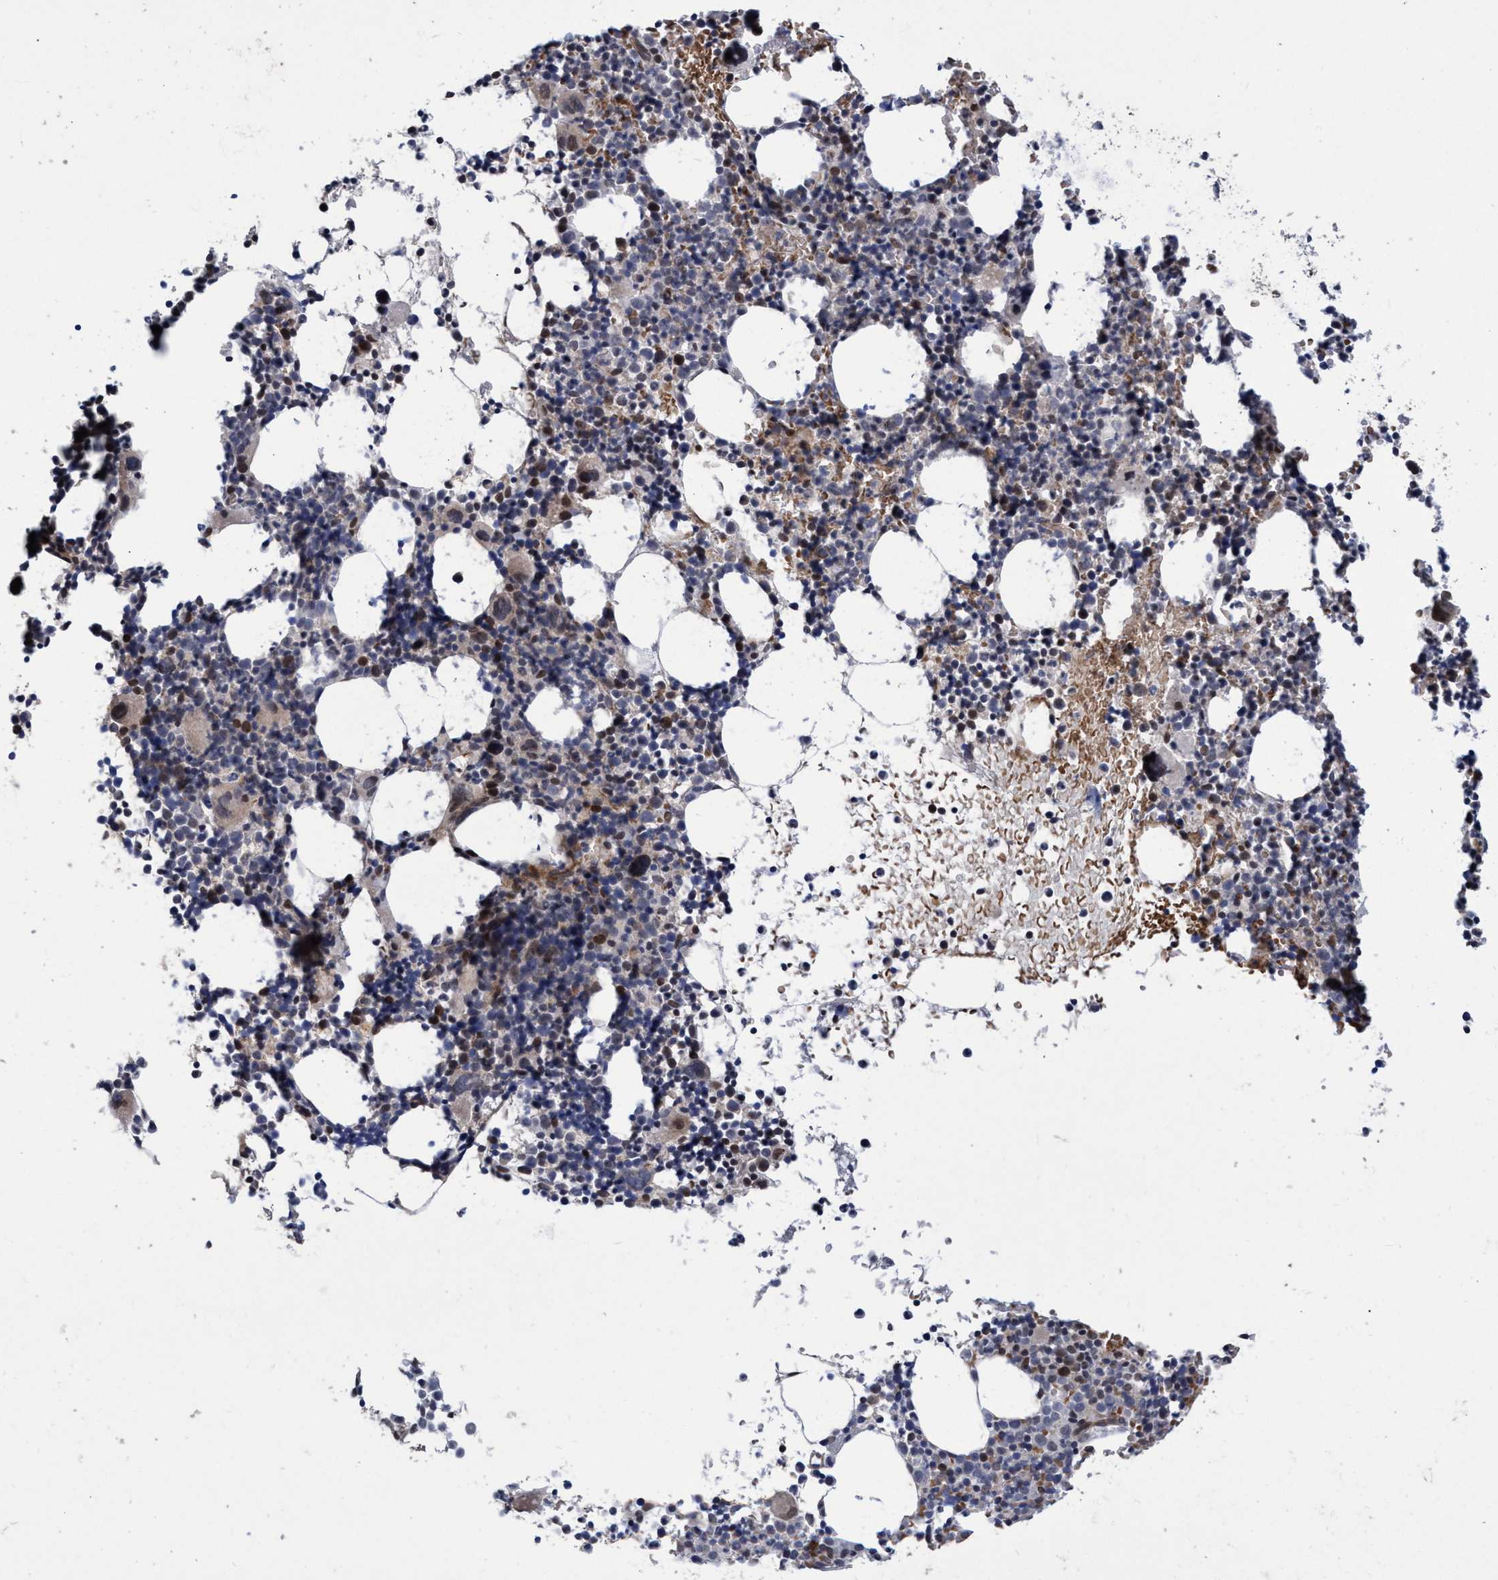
{"staining": {"intensity": "moderate", "quantity": "<25%", "location": "nuclear"}, "tissue": "bone marrow", "cell_type": "Hematopoietic cells", "image_type": "normal", "snomed": [{"axis": "morphology", "description": "Normal tissue, NOS"}, {"axis": "morphology", "description": "Inflammation, NOS"}, {"axis": "topography", "description": "Bone marrow"}], "caption": "Bone marrow stained for a protein shows moderate nuclear positivity in hematopoietic cells. The staining was performed using DAB, with brown indicating positive protein expression. Nuclei are stained blue with hematoxylin.", "gene": "ZNF750", "patient": {"sex": "male", "age": 78}}